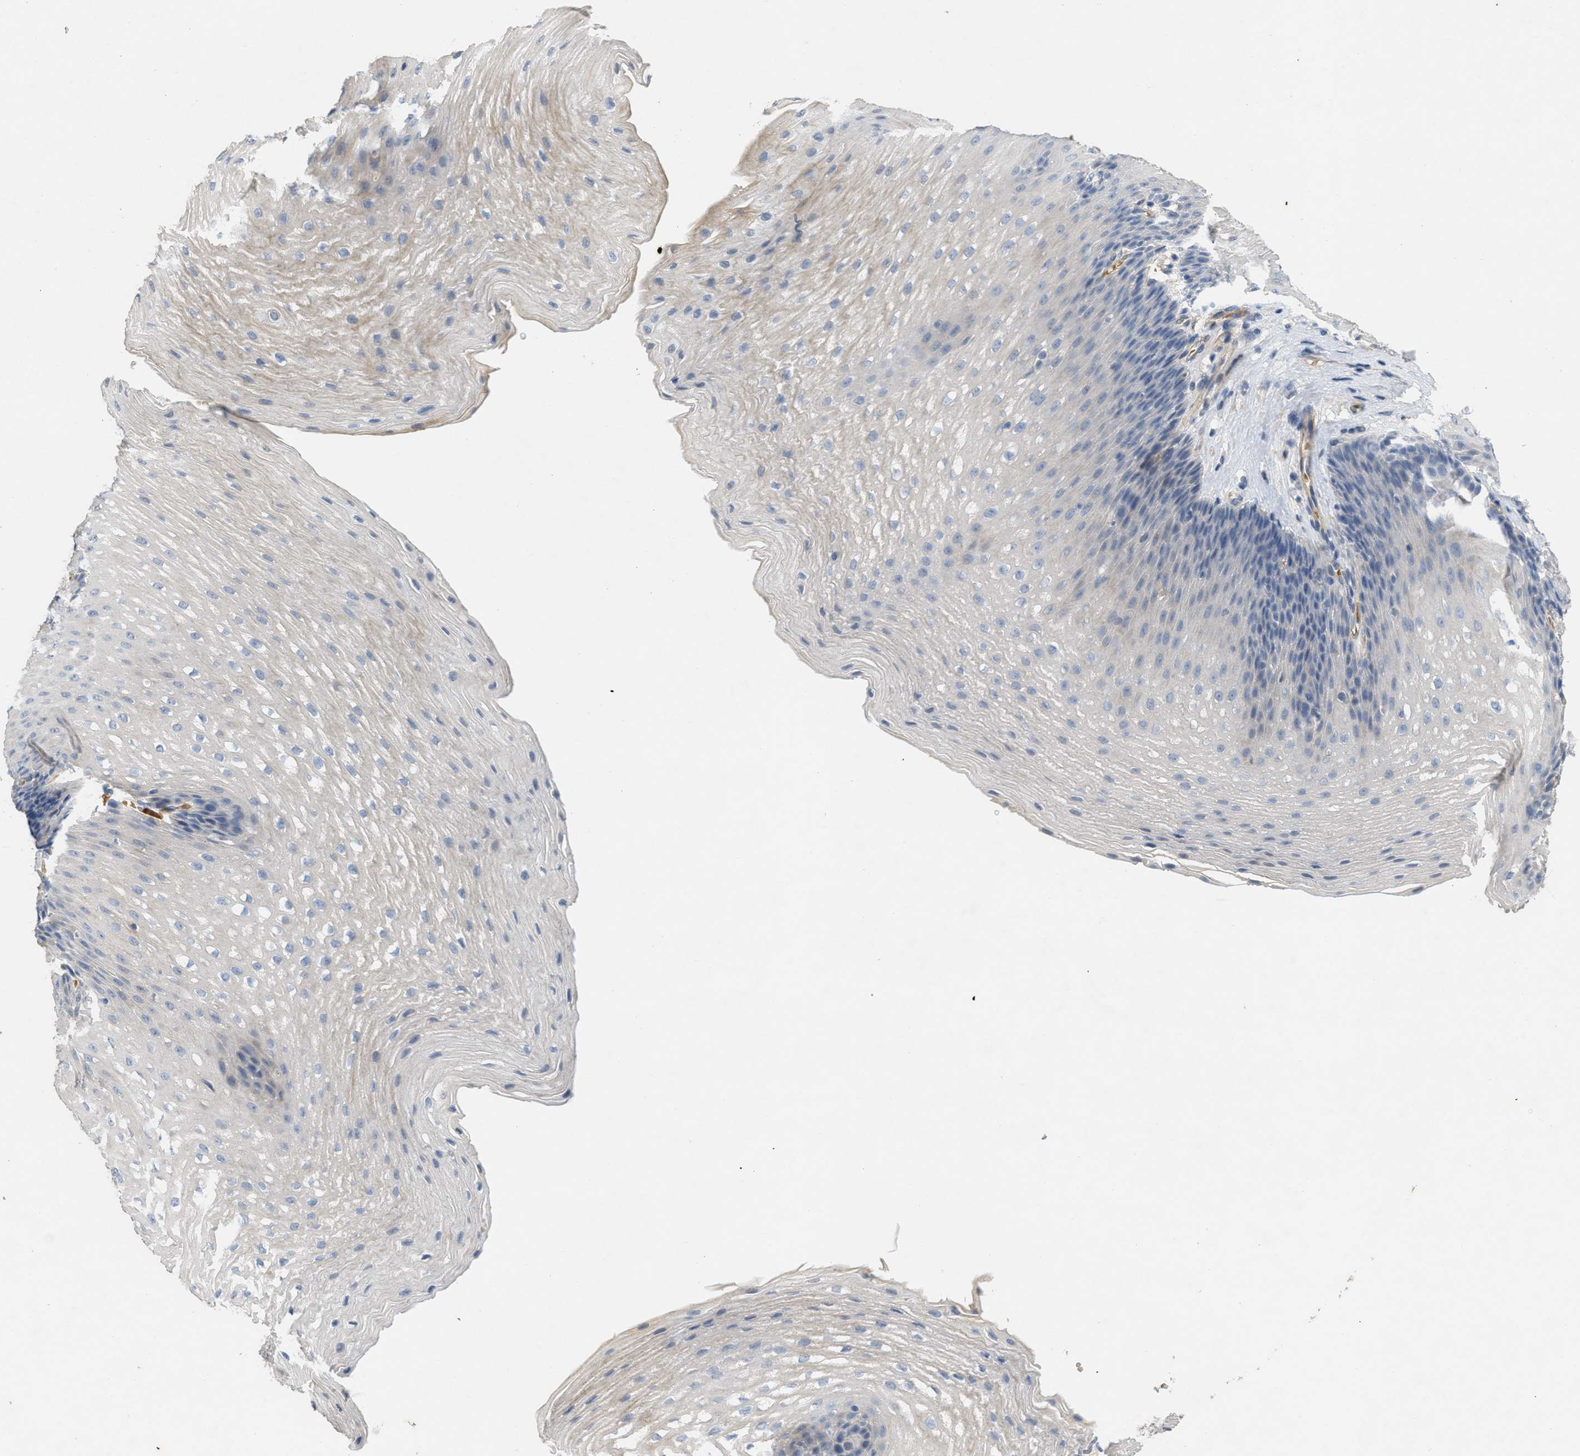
{"staining": {"intensity": "weak", "quantity": "<25%", "location": "cytoplasmic/membranous"}, "tissue": "esophagus", "cell_type": "Squamous epithelial cells", "image_type": "normal", "snomed": [{"axis": "morphology", "description": "Normal tissue, NOS"}, {"axis": "topography", "description": "Esophagus"}], "caption": "DAB (3,3'-diaminobenzidine) immunohistochemical staining of unremarkable esophagus displays no significant staining in squamous epithelial cells. Brightfield microscopy of immunohistochemistry stained with DAB (3,3'-diaminobenzidine) (brown) and hematoxylin (blue), captured at high magnification.", "gene": "MRS2", "patient": {"sex": "male", "age": 48}}